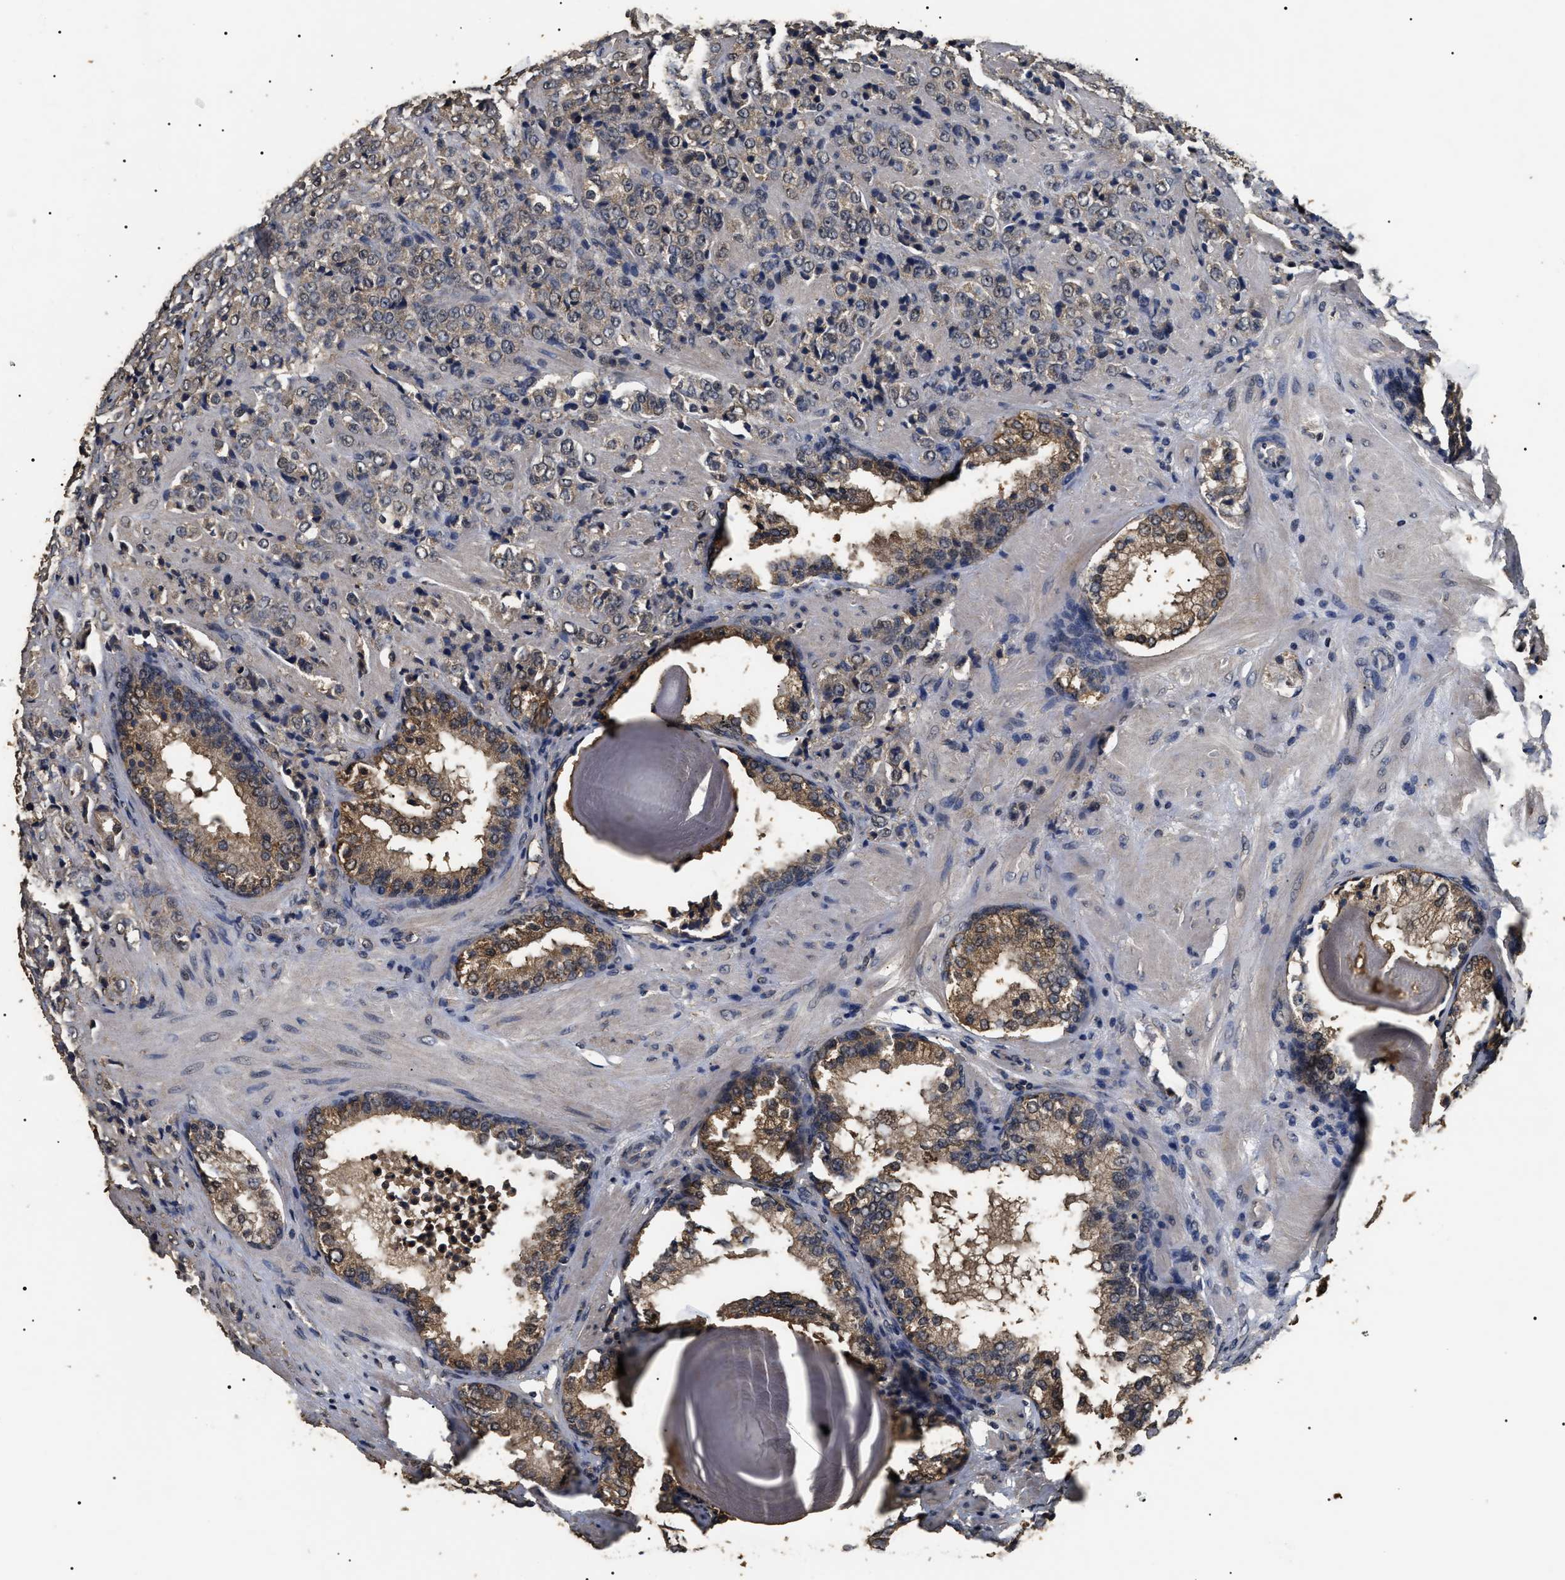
{"staining": {"intensity": "weak", "quantity": ">75%", "location": "cytoplasmic/membranous"}, "tissue": "prostate cancer", "cell_type": "Tumor cells", "image_type": "cancer", "snomed": [{"axis": "morphology", "description": "Adenocarcinoma, Medium grade"}, {"axis": "topography", "description": "Prostate"}], "caption": "Tumor cells demonstrate low levels of weak cytoplasmic/membranous expression in approximately >75% of cells in human prostate cancer (medium-grade adenocarcinoma).", "gene": "PSMD8", "patient": {"sex": "male", "age": 70}}